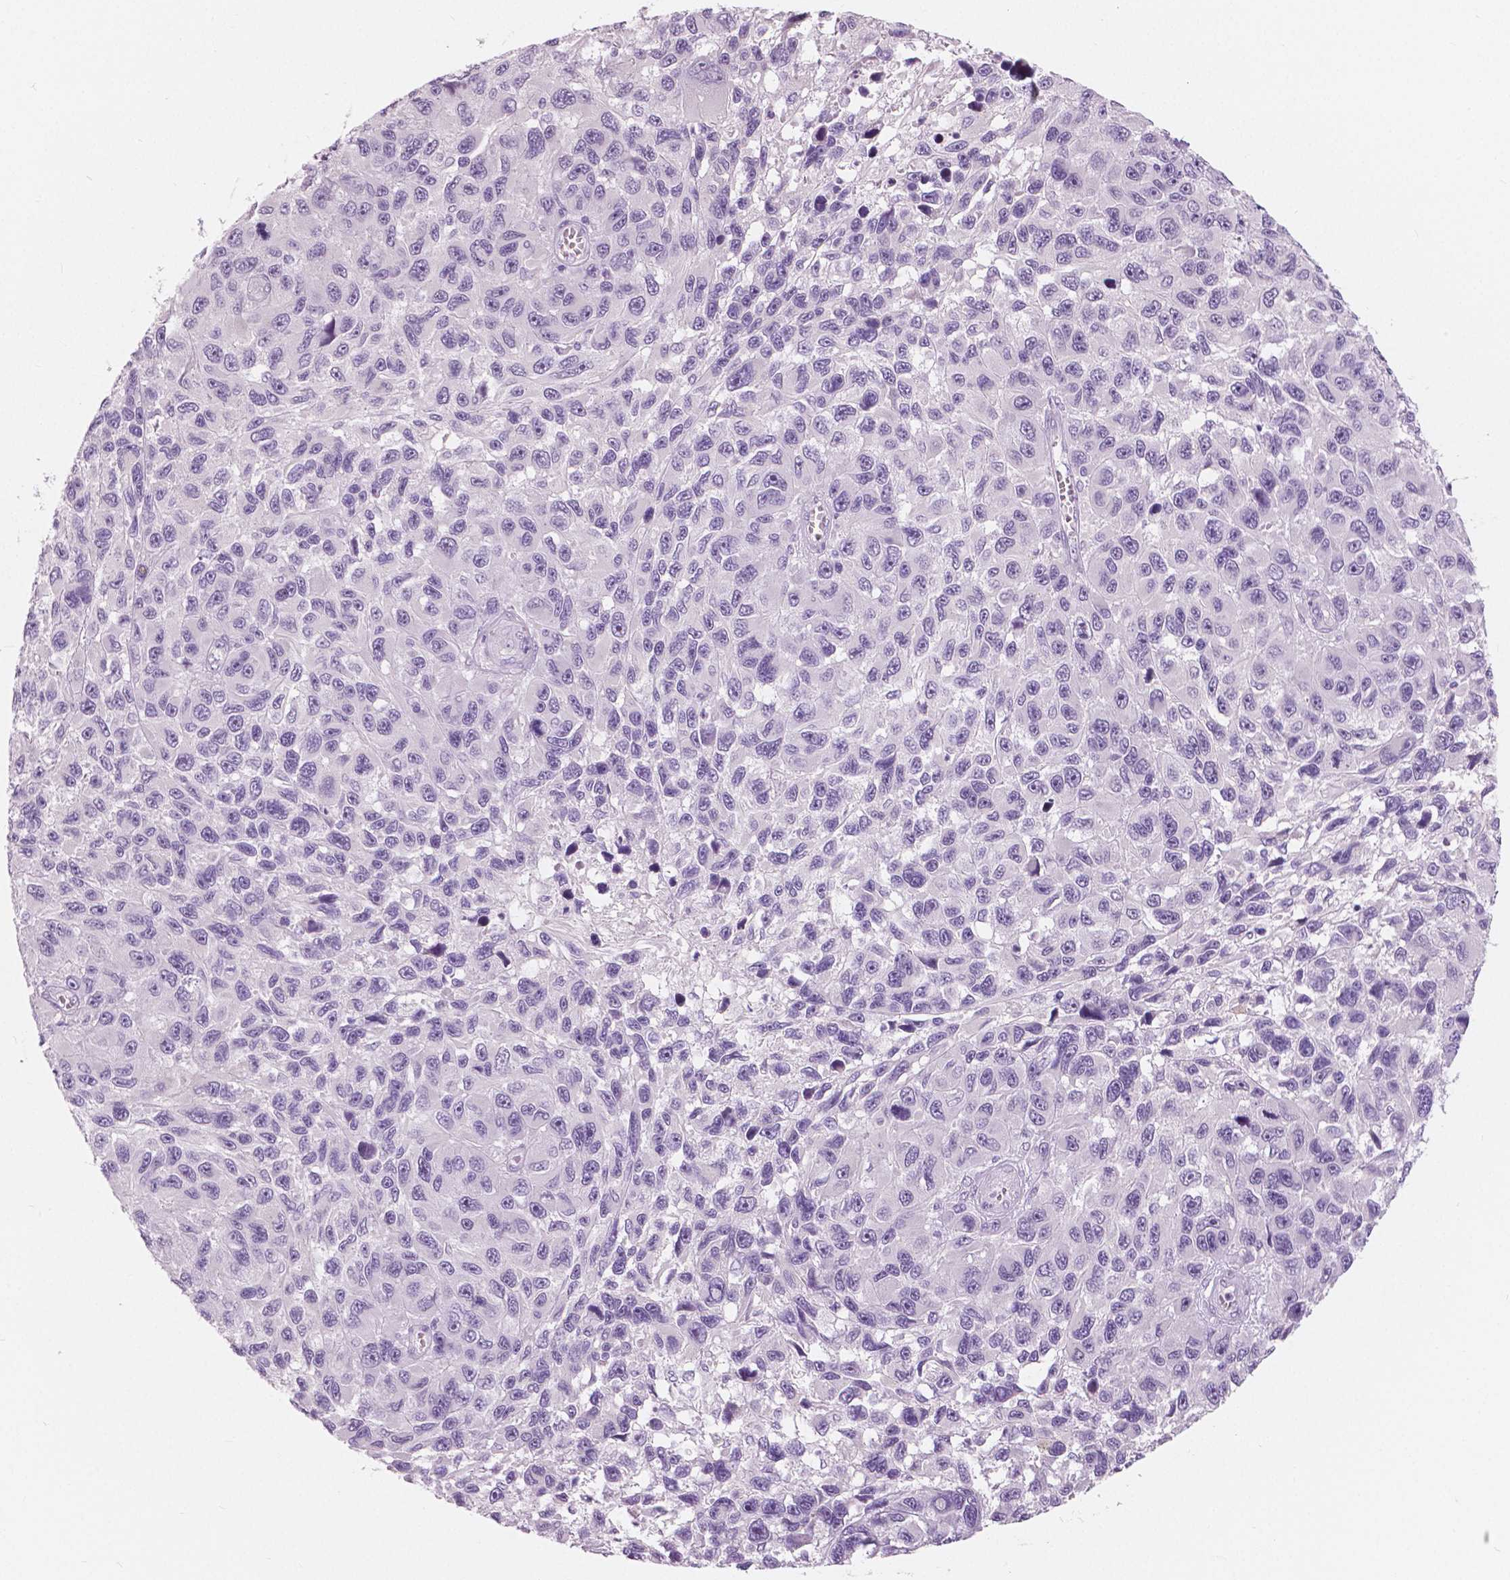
{"staining": {"intensity": "negative", "quantity": "none", "location": "none"}, "tissue": "melanoma", "cell_type": "Tumor cells", "image_type": "cancer", "snomed": [{"axis": "morphology", "description": "Malignant melanoma, NOS"}, {"axis": "topography", "description": "Skin"}], "caption": "Immunohistochemical staining of malignant melanoma shows no significant positivity in tumor cells.", "gene": "A4GNT", "patient": {"sex": "male", "age": 53}}